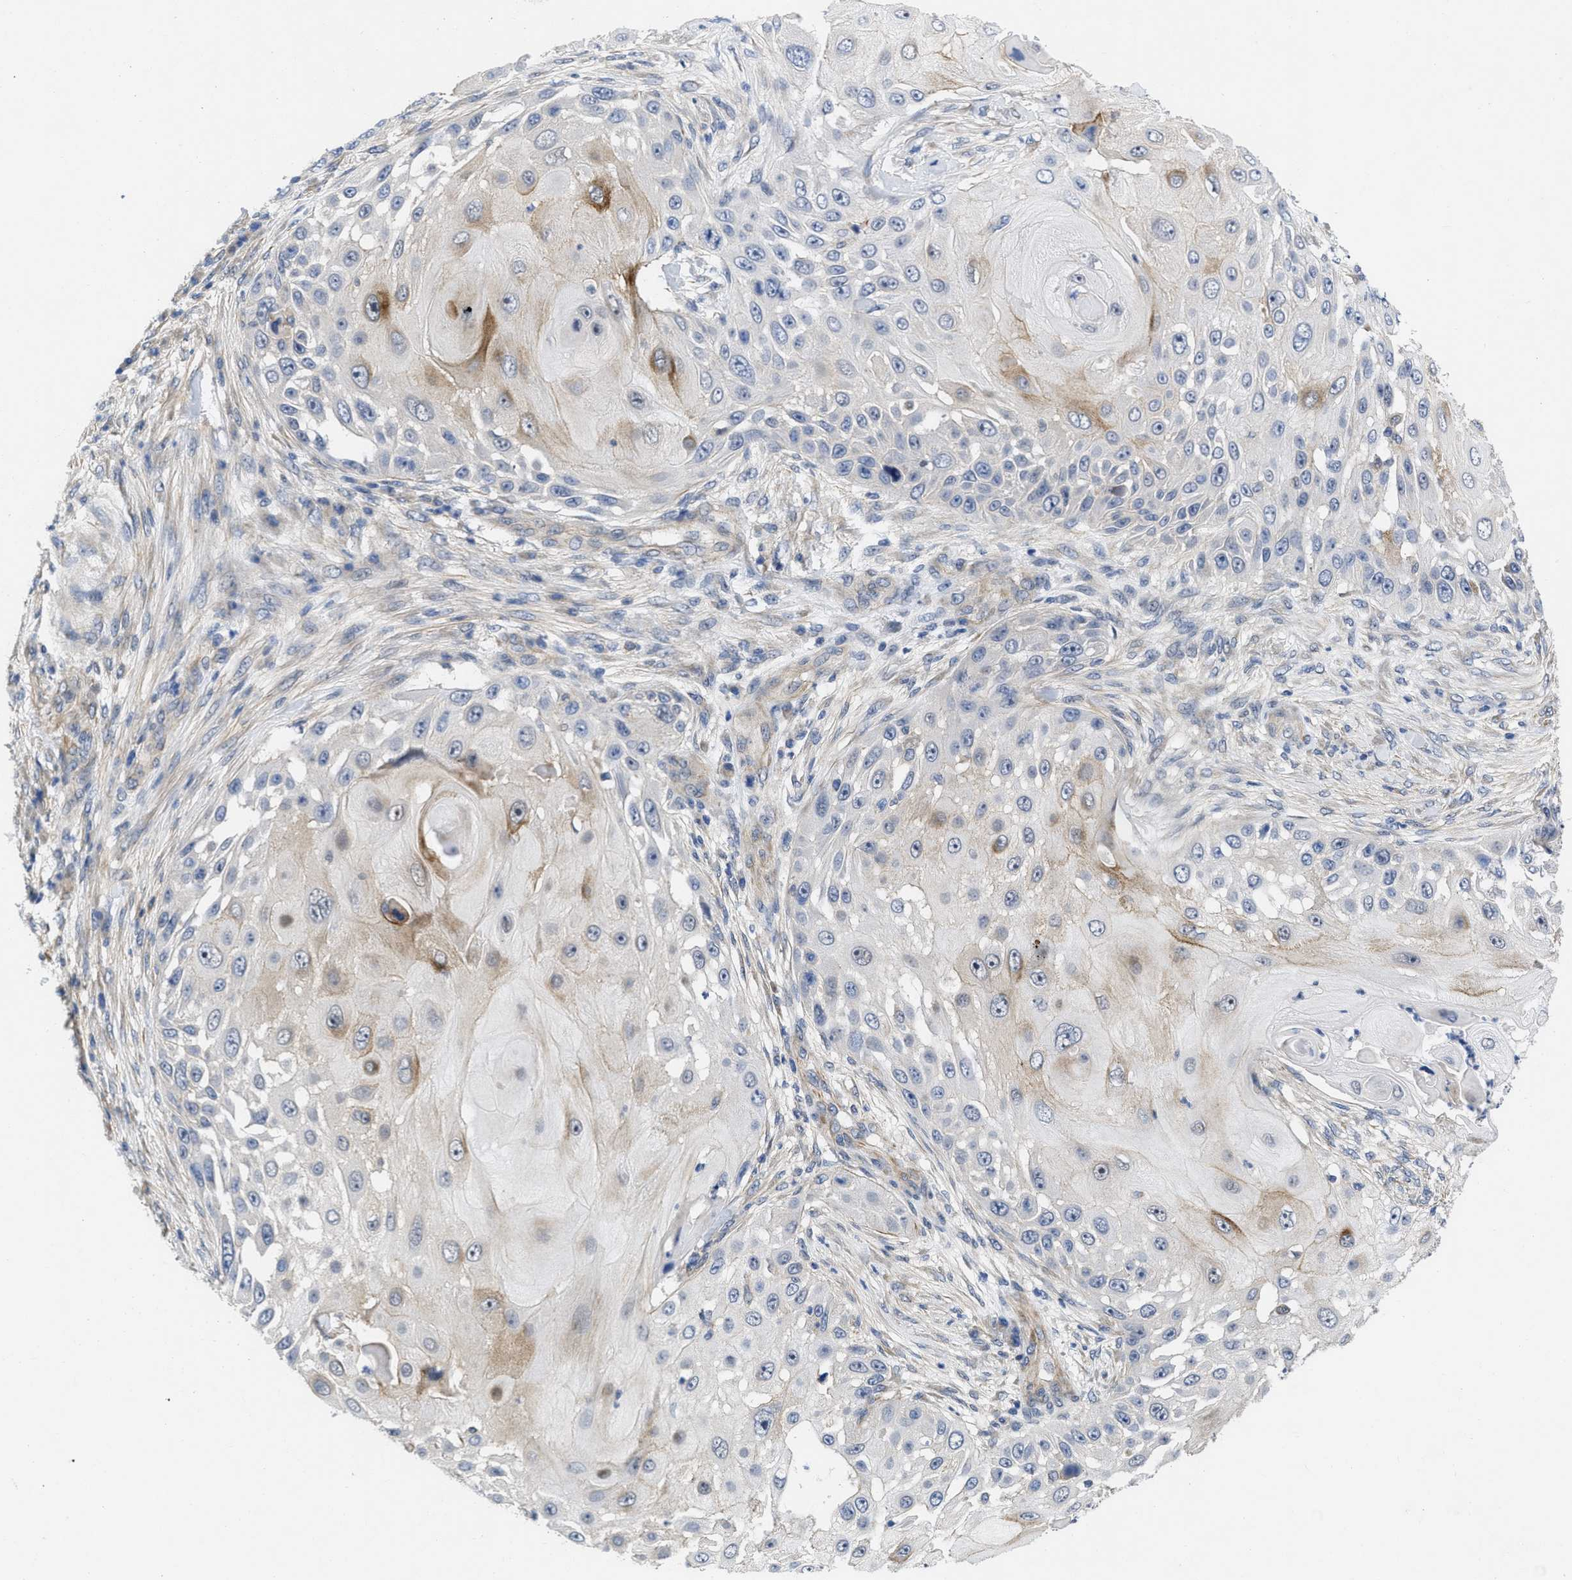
{"staining": {"intensity": "moderate", "quantity": "<25%", "location": "cytoplasmic/membranous"}, "tissue": "skin cancer", "cell_type": "Tumor cells", "image_type": "cancer", "snomed": [{"axis": "morphology", "description": "Squamous cell carcinoma, NOS"}, {"axis": "topography", "description": "Skin"}], "caption": "Protein expression analysis of human skin cancer (squamous cell carcinoma) reveals moderate cytoplasmic/membranous positivity in about <25% of tumor cells. (brown staining indicates protein expression, while blue staining denotes nuclei).", "gene": "ARHGEF26", "patient": {"sex": "female", "age": 44}}